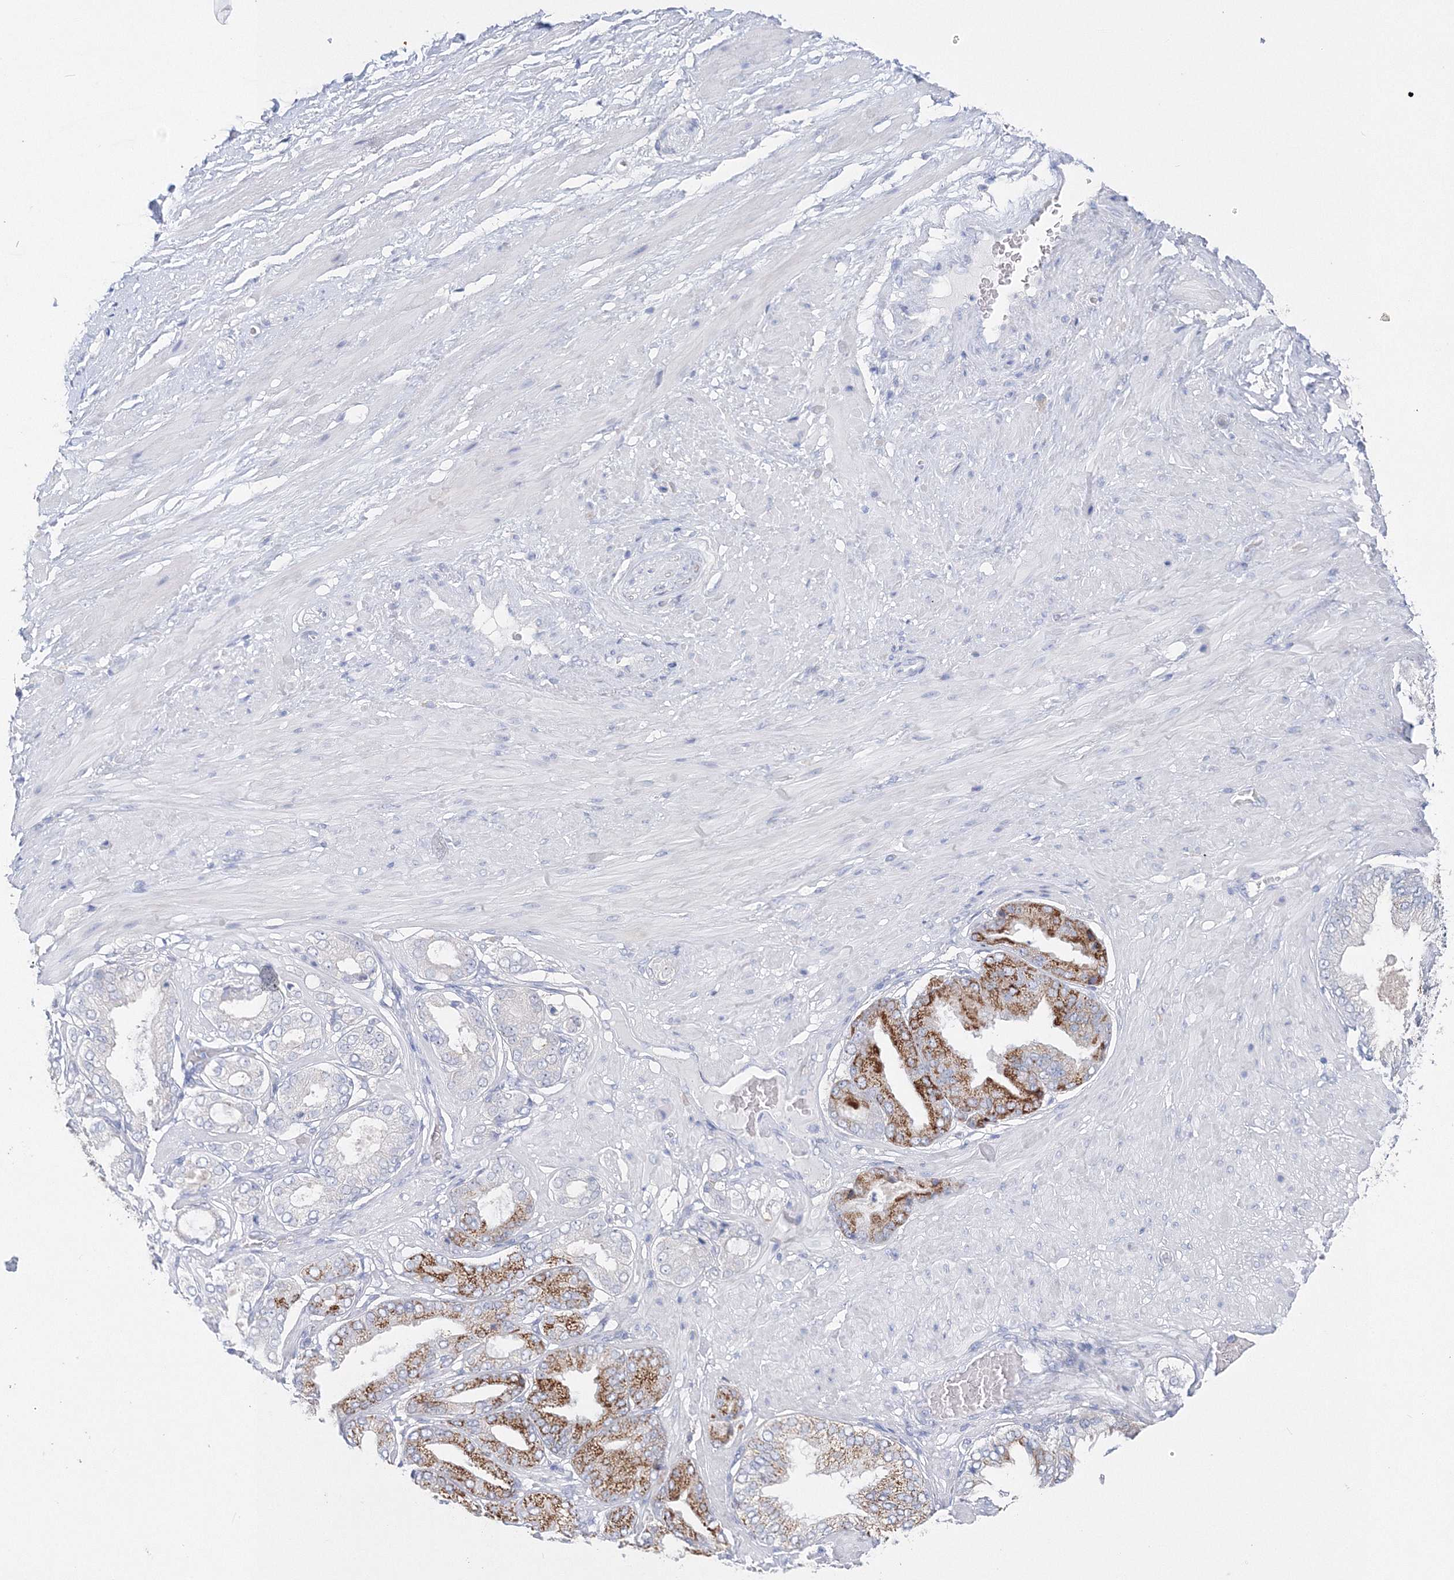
{"staining": {"intensity": "moderate", "quantity": "<25%", "location": "cytoplasmic/membranous"}, "tissue": "adipose tissue", "cell_type": "Adipocytes", "image_type": "normal", "snomed": [{"axis": "morphology", "description": "Normal tissue, NOS"}, {"axis": "morphology", "description": "Adenocarcinoma, Low grade"}, {"axis": "topography", "description": "Prostate"}, {"axis": "topography", "description": "Peripheral nerve tissue"}], "caption": "Adipose tissue stained for a protein (brown) shows moderate cytoplasmic/membranous positive expression in about <25% of adipocytes.", "gene": "HMGCS1", "patient": {"sex": "male", "age": 63}}